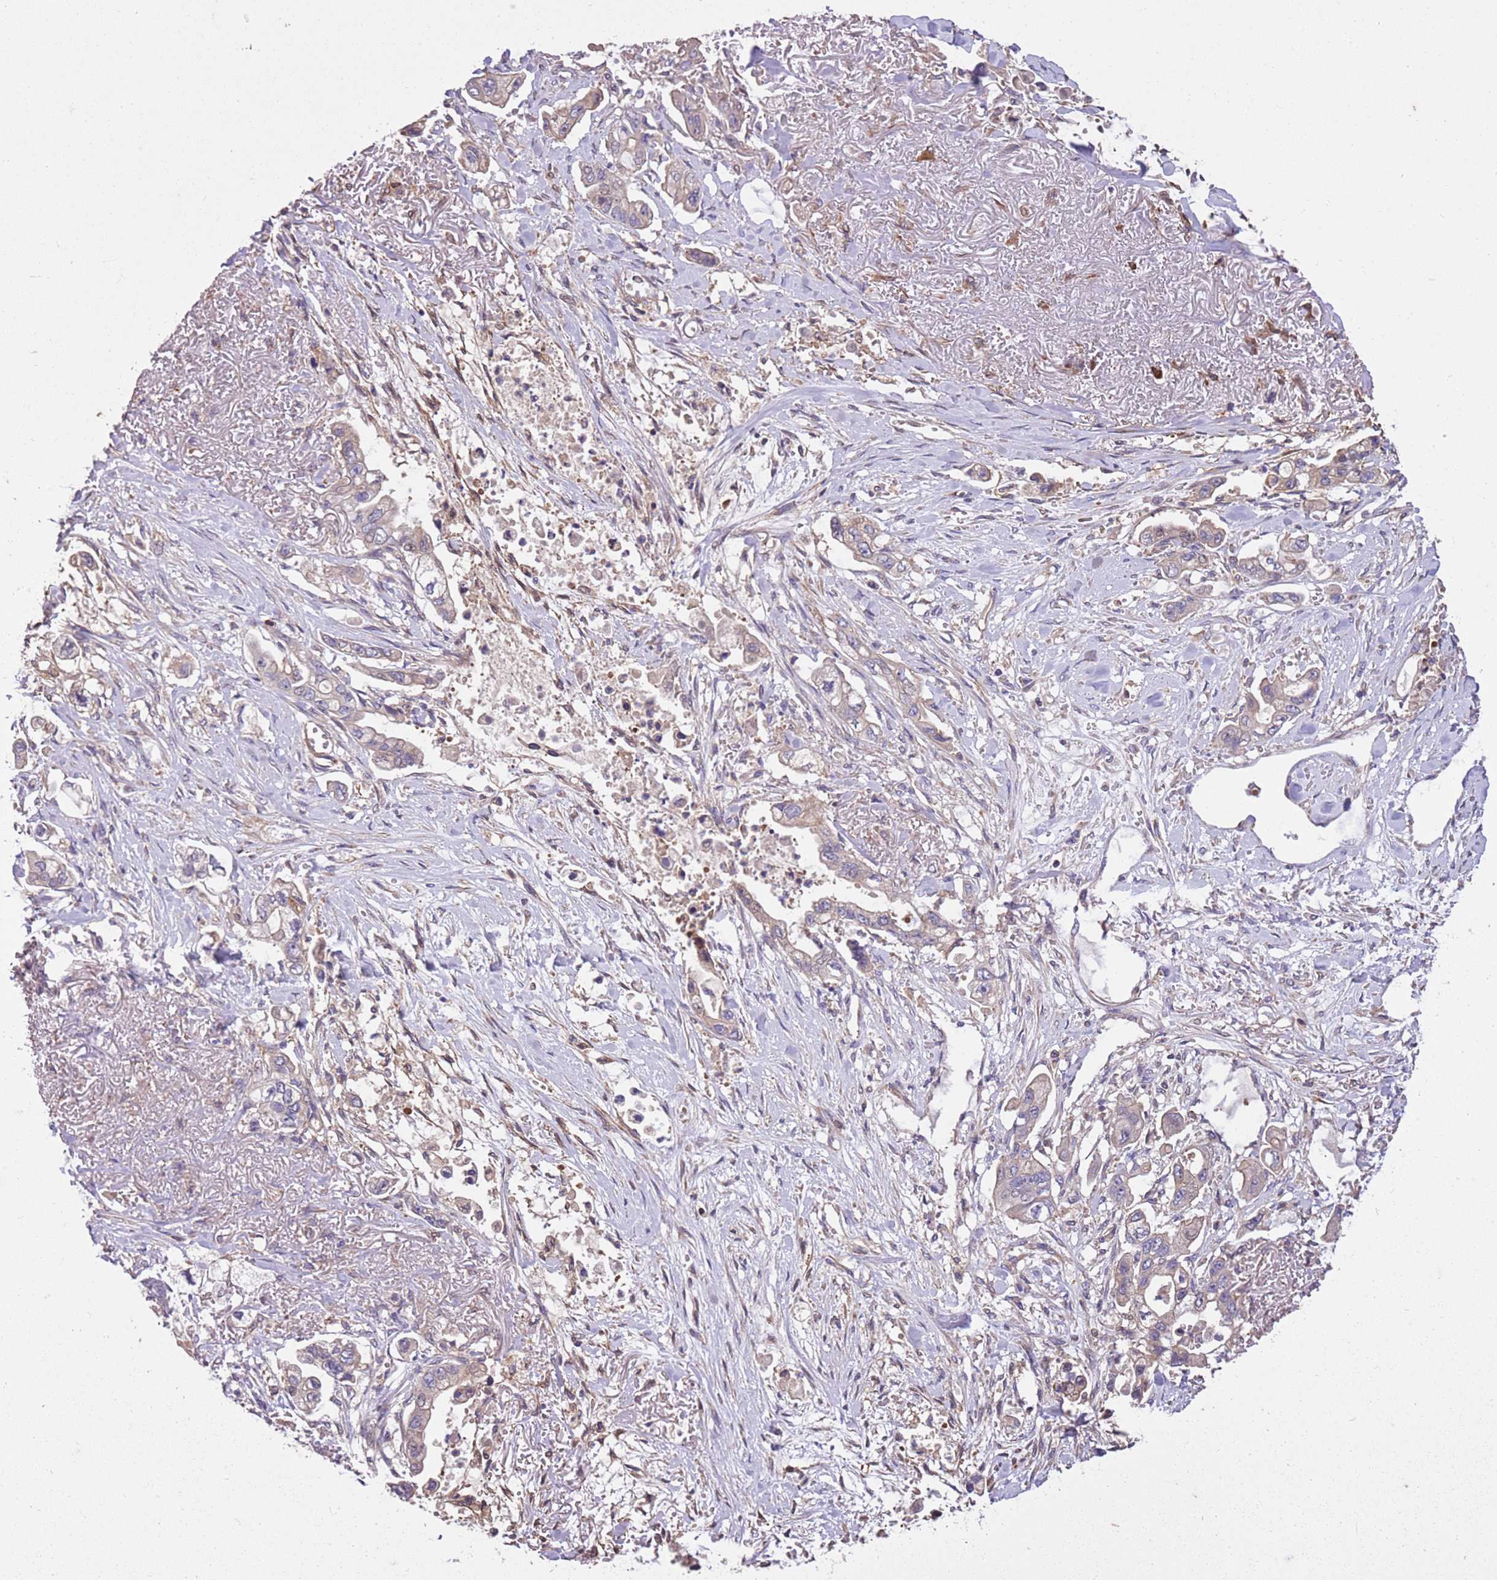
{"staining": {"intensity": "weak", "quantity": ">75%", "location": "cytoplasmic/membranous"}, "tissue": "stomach cancer", "cell_type": "Tumor cells", "image_type": "cancer", "snomed": [{"axis": "morphology", "description": "Adenocarcinoma, NOS"}, {"axis": "topography", "description": "Stomach"}], "caption": "This image shows adenocarcinoma (stomach) stained with immunohistochemistry (IHC) to label a protein in brown. The cytoplasmic/membranous of tumor cells show weak positivity for the protein. Nuclei are counter-stained blue.", "gene": "FAM89B", "patient": {"sex": "male", "age": 62}}